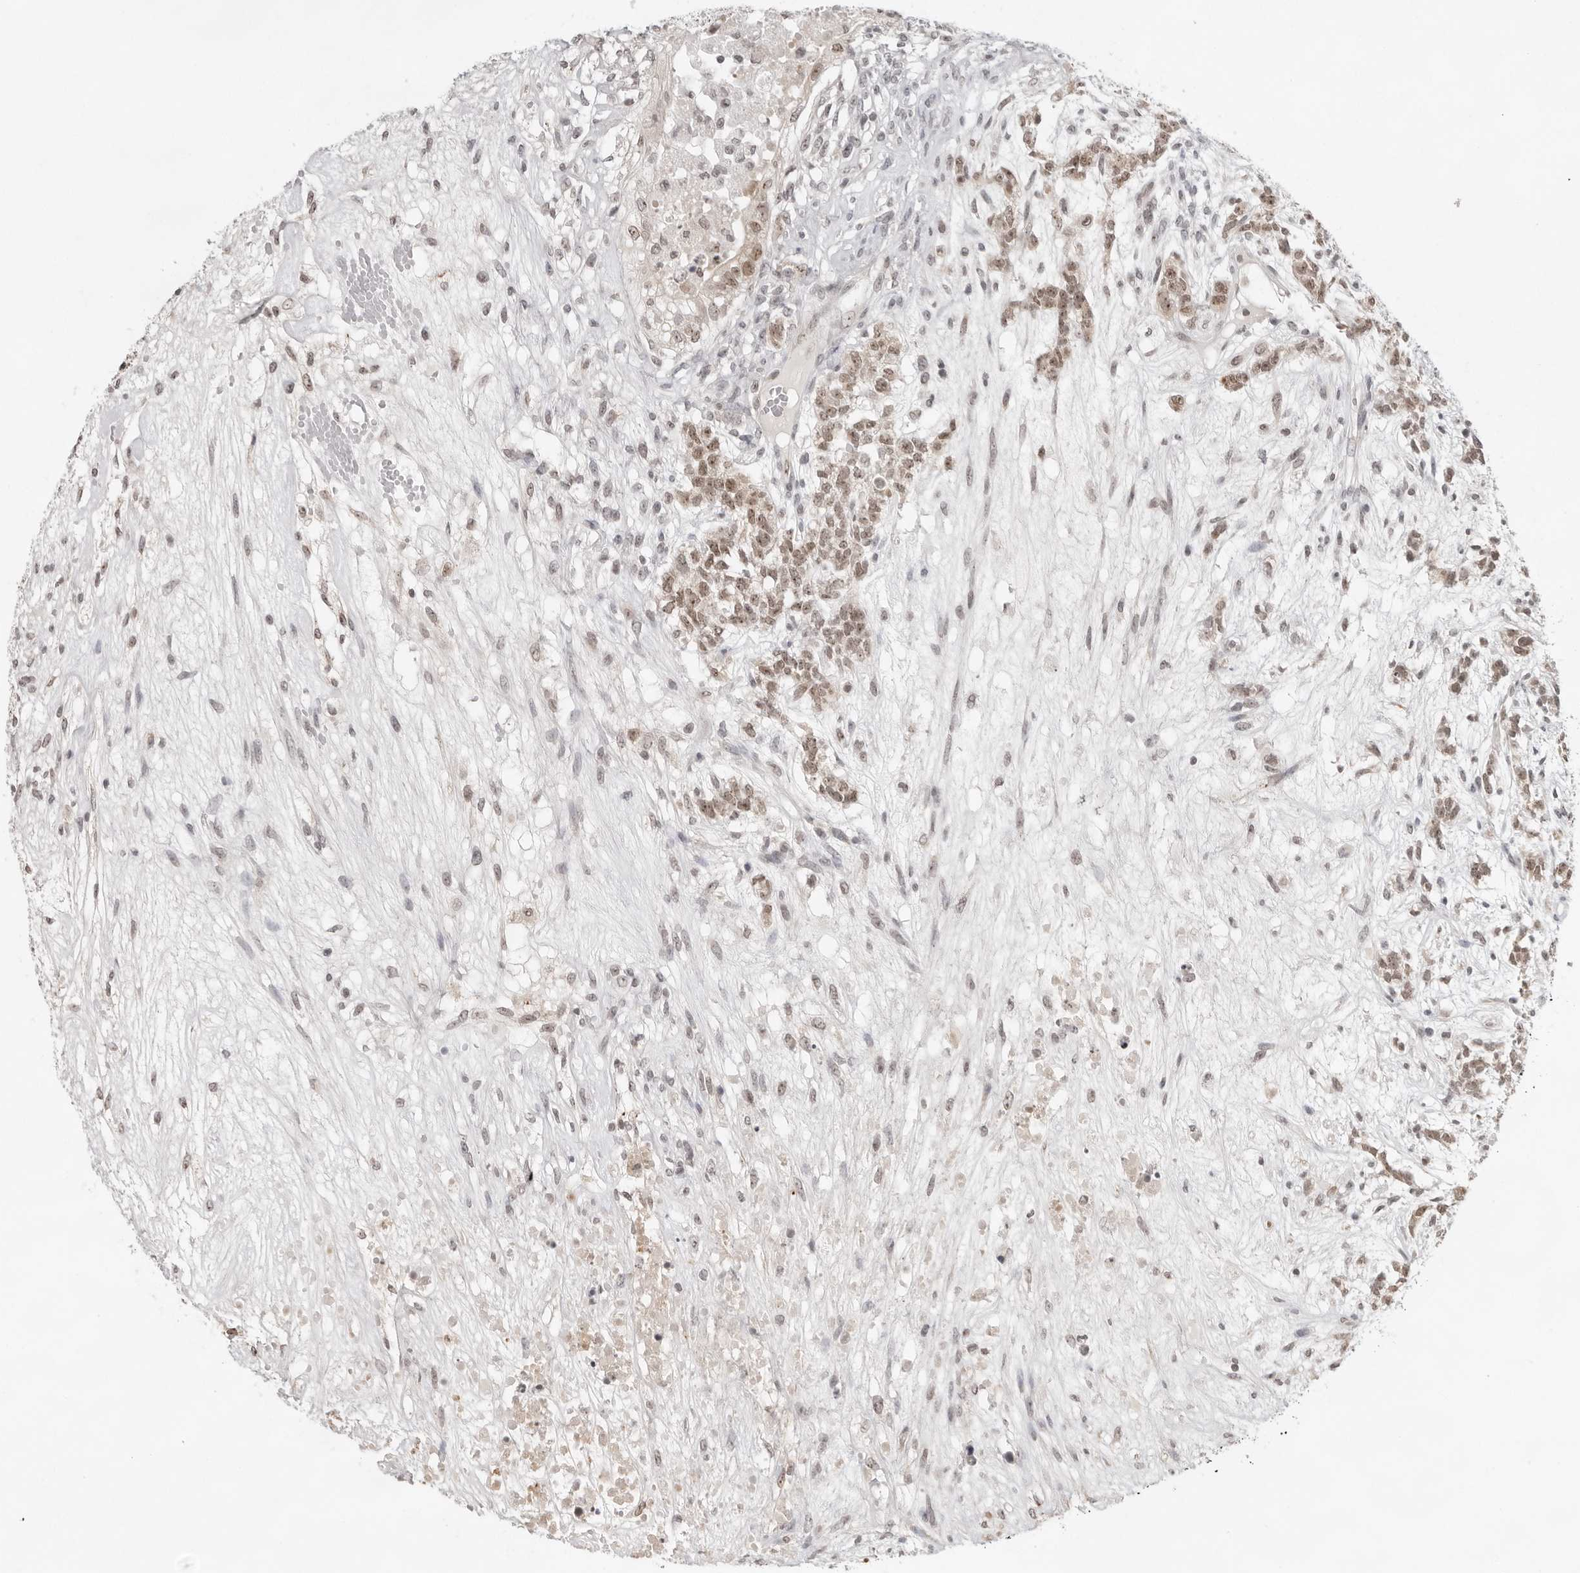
{"staining": {"intensity": "moderate", "quantity": ">75%", "location": "nuclear"}, "tissue": "testis cancer", "cell_type": "Tumor cells", "image_type": "cancer", "snomed": [{"axis": "morphology", "description": "Seminoma, NOS"}, {"axis": "morphology", "description": "Carcinoma, Embryonal, NOS"}, {"axis": "topography", "description": "Testis"}], "caption": "Seminoma (testis) stained with immunohistochemistry demonstrates moderate nuclear expression in approximately >75% of tumor cells.", "gene": "EXOSC10", "patient": {"sex": "male", "age": 28}}